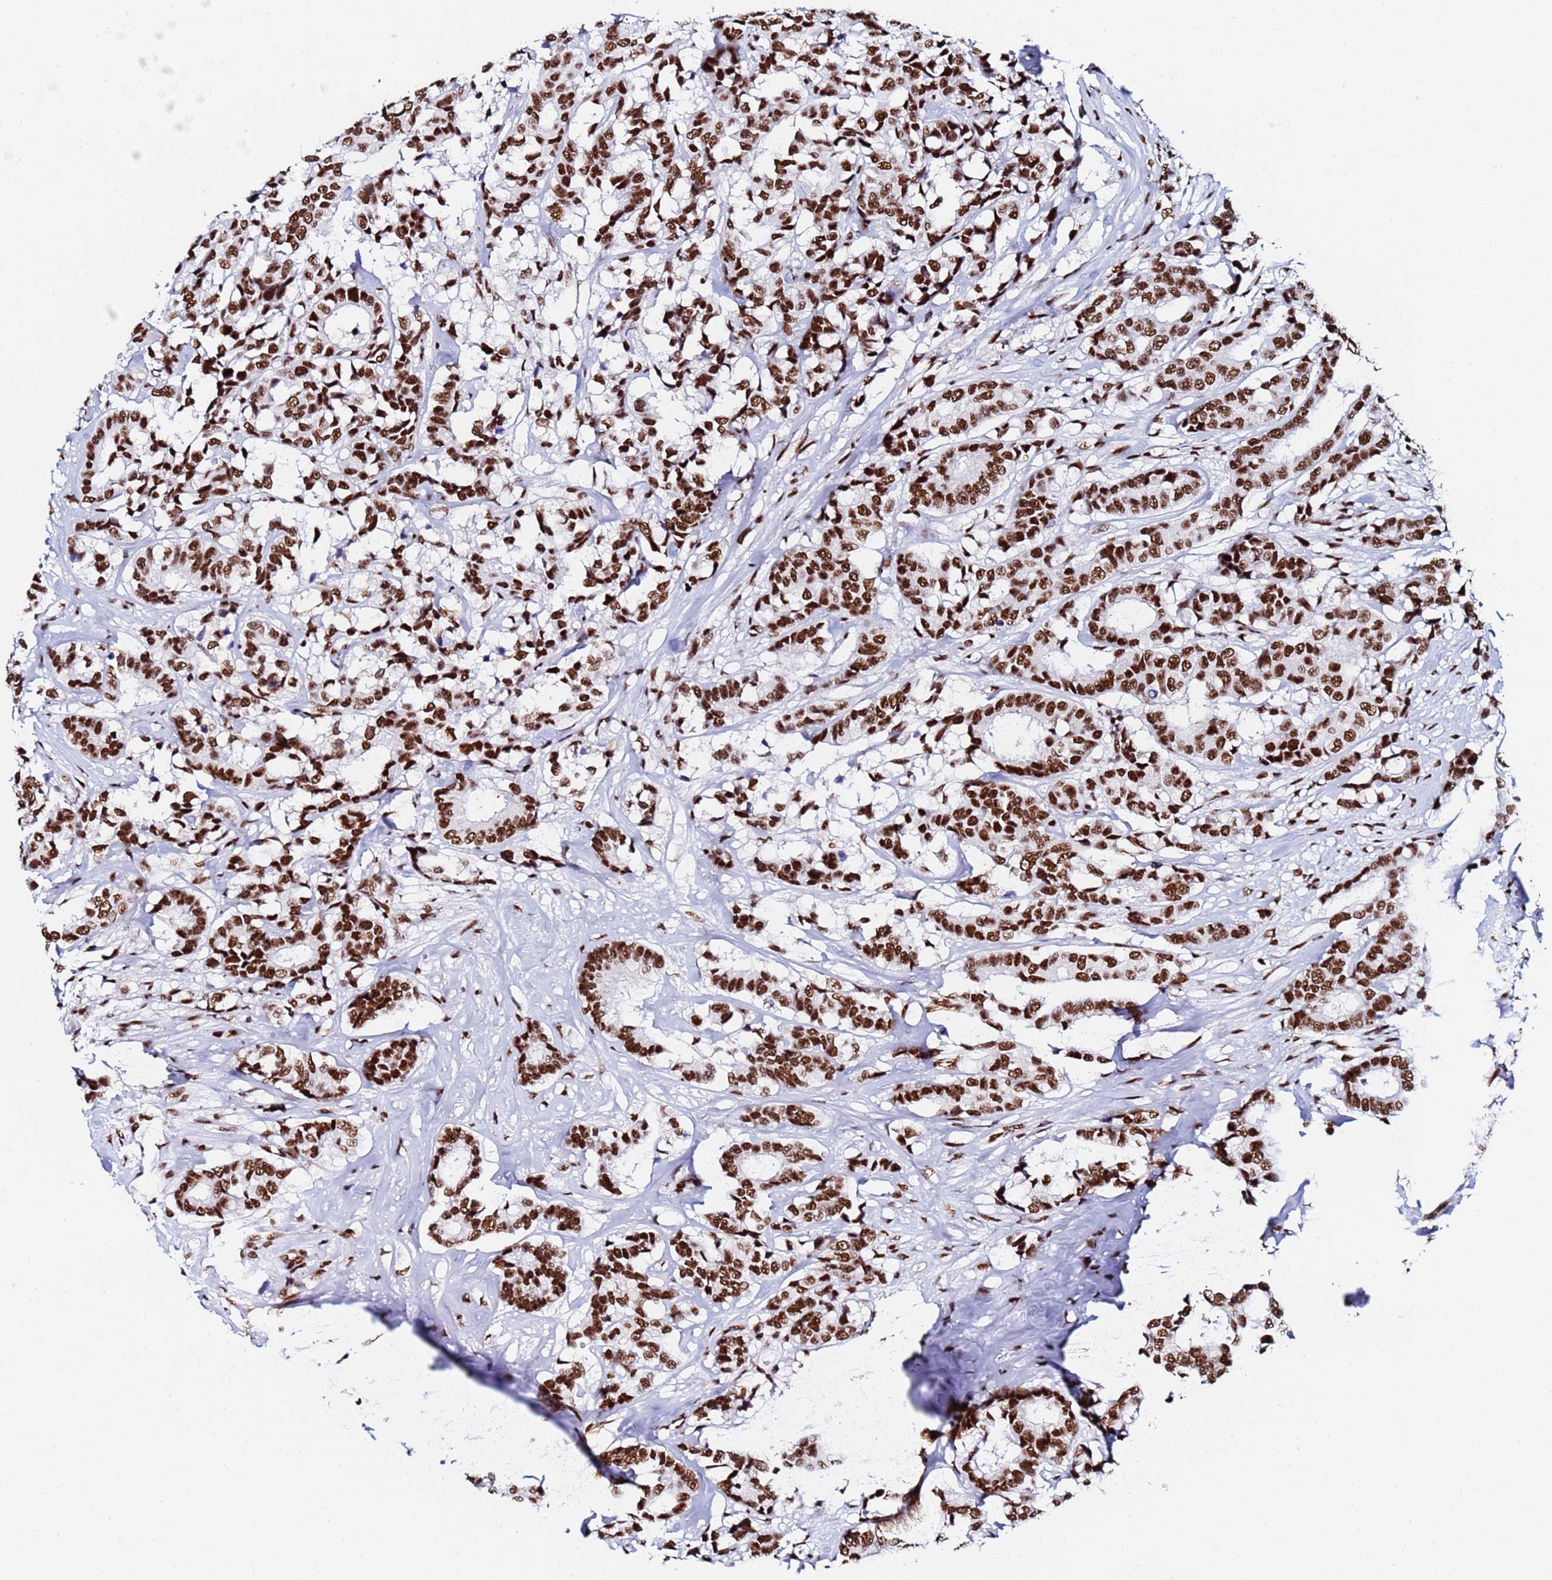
{"staining": {"intensity": "strong", "quantity": ">75%", "location": "nuclear"}, "tissue": "breast cancer", "cell_type": "Tumor cells", "image_type": "cancer", "snomed": [{"axis": "morphology", "description": "Normal tissue, NOS"}, {"axis": "morphology", "description": "Duct carcinoma"}, {"axis": "topography", "description": "Breast"}], "caption": "Immunohistochemistry (IHC) (DAB (3,3'-diaminobenzidine)) staining of infiltrating ductal carcinoma (breast) demonstrates strong nuclear protein positivity in about >75% of tumor cells.", "gene": "SNRPA1", "patient": {"sex": "female", "age": 87}}